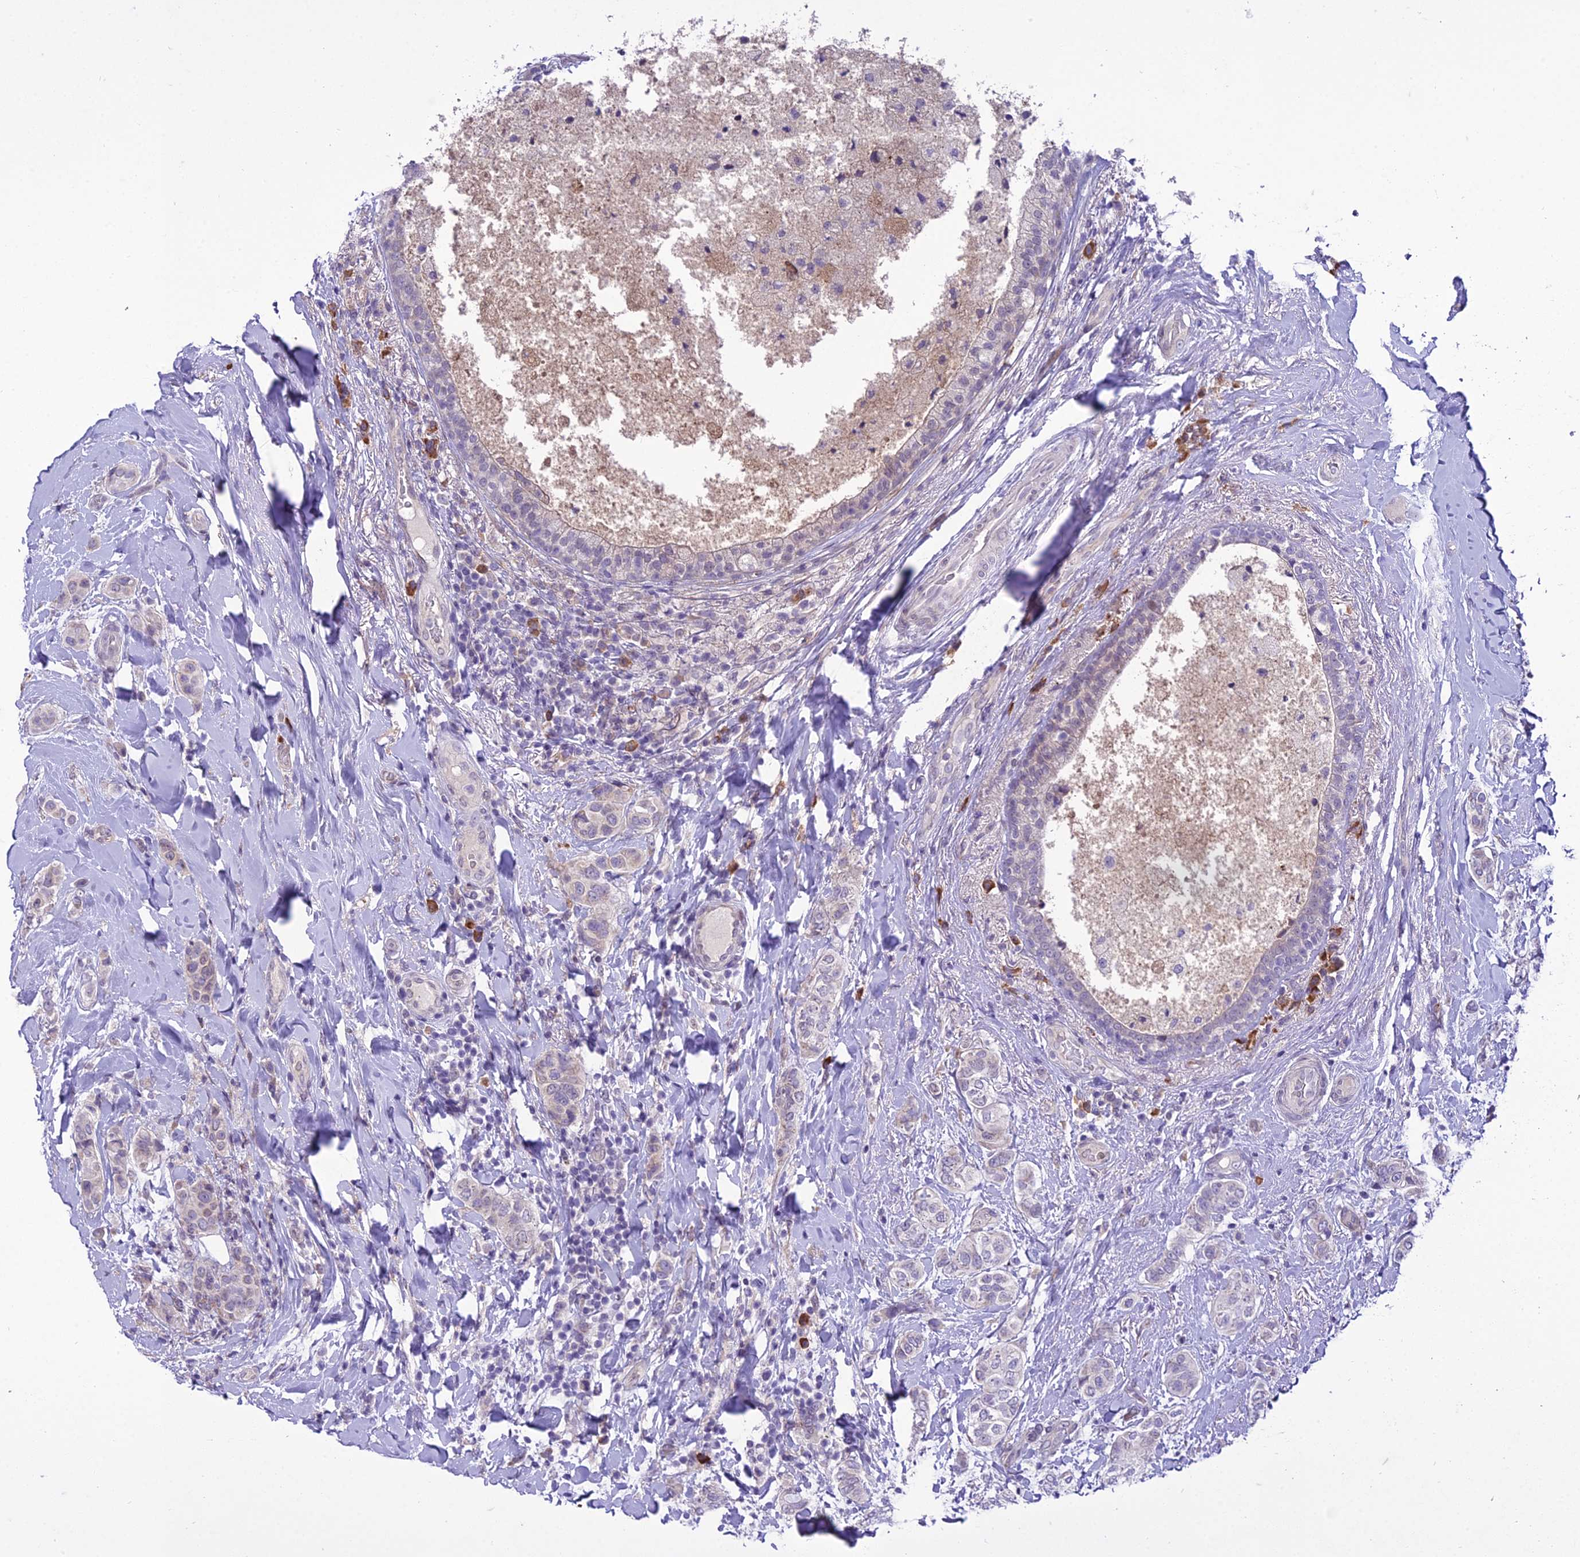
{"staining": {"intensity": "negative", "quantity": "none", "location": "none"}, "tissue": "breast cancer", "cell_type": "Tumor cells", "image_type": "cancer", "snomed": [{"axis": "morphology", "description": "Lobular carcinoma"}, {"axis": "topography", "description": "Breast"}], "caption": "Tumor cells show no significant protein positivity in breast cancer (lobular carcinoma).", "gene": "NEURL2", "patient": {"sex": "female", "age": 51}}